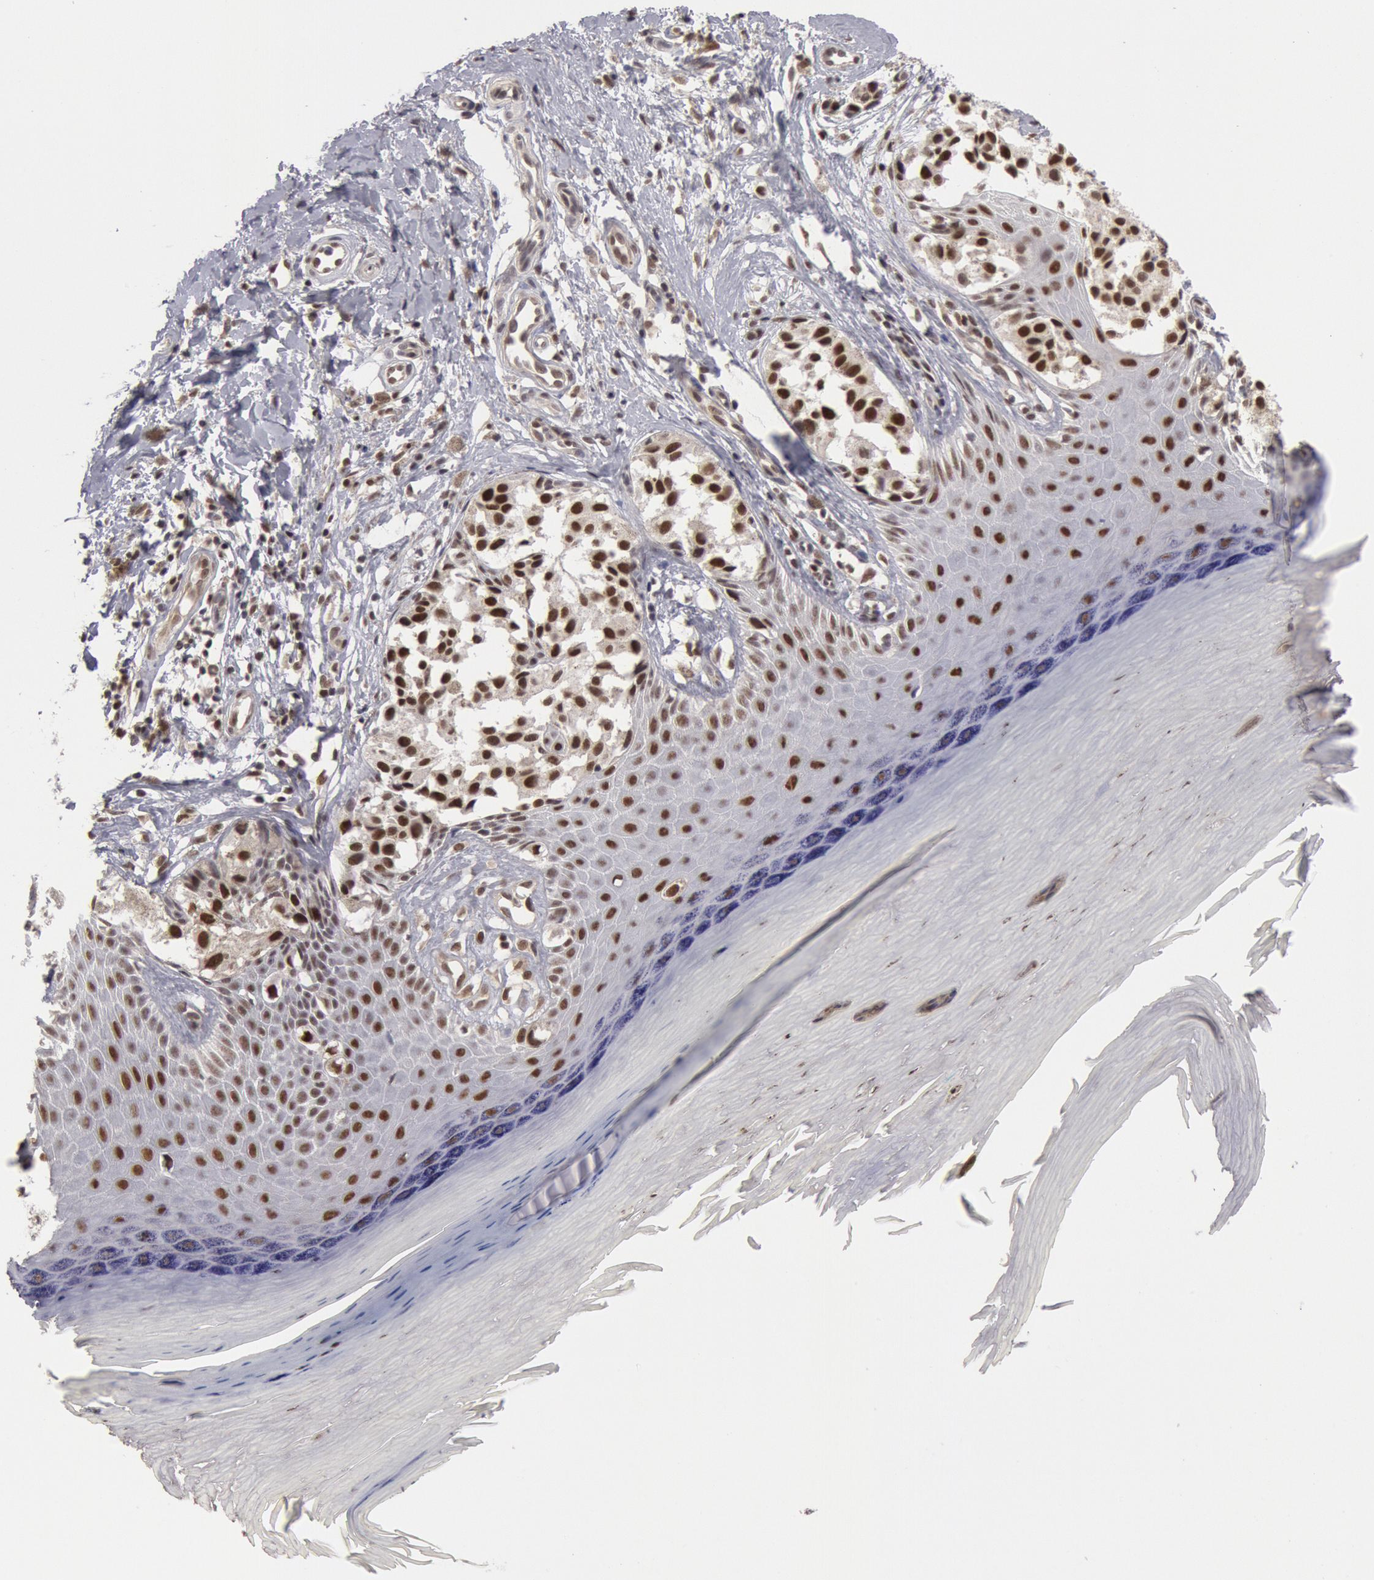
{"staining": {"intensity": "moderate", "quantity": ">75%", "location": "nuclear"}, "tissue": "melanoma", "cell_type": "Tumor cells", "image_type": "cancer", "snomed": [{"axis": "morphology", "description": "Malignant melanoma, NOS"}, {"axis": "topography", "description": "Skin"}], "caption": "Immunohistochemical staining of human melanoma reveals medium levels of moderate nuclear staining in approximately >75% of tumor cells.", "gene": "PPP4R3B", "patient": {"sex": "male", "age": 79}}